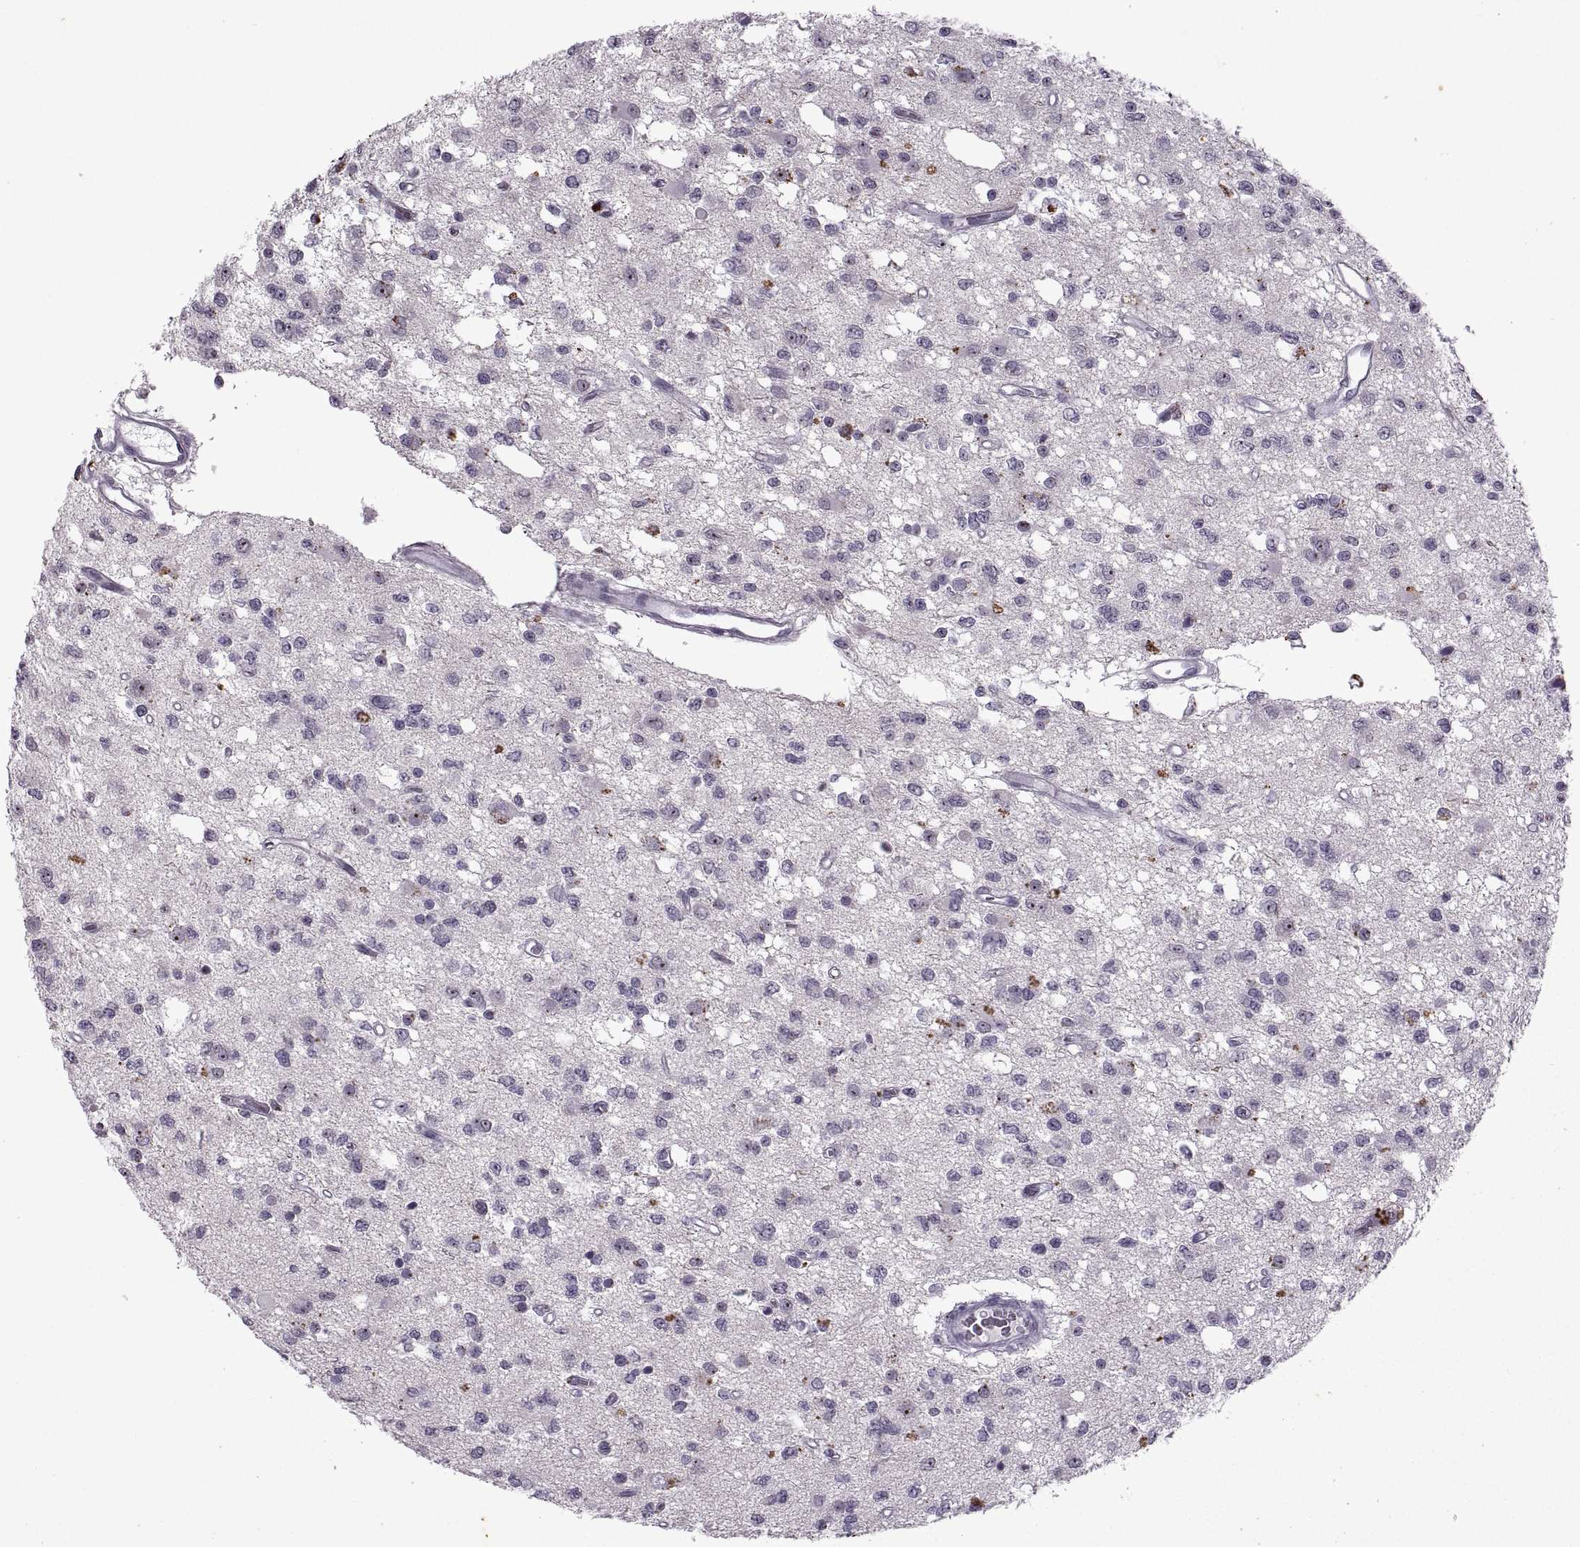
{"staining": {"intensity": "negative", "quantity": "none", "location": "none"}, "tissue": "glioma", "cell_type": "Tumor cells", "image_type": "cancer", "snomed": [{"axis": "morphology", "description": "Glioma, malignant, Low grade"}, {"axis": "topography", "description": "Brain"}], "caption": "Protein analysis of glioma shows no significant positivity in tumor cells.", "gene": "SINHCAF", "patient": {"sex": "female", "age": 45}}